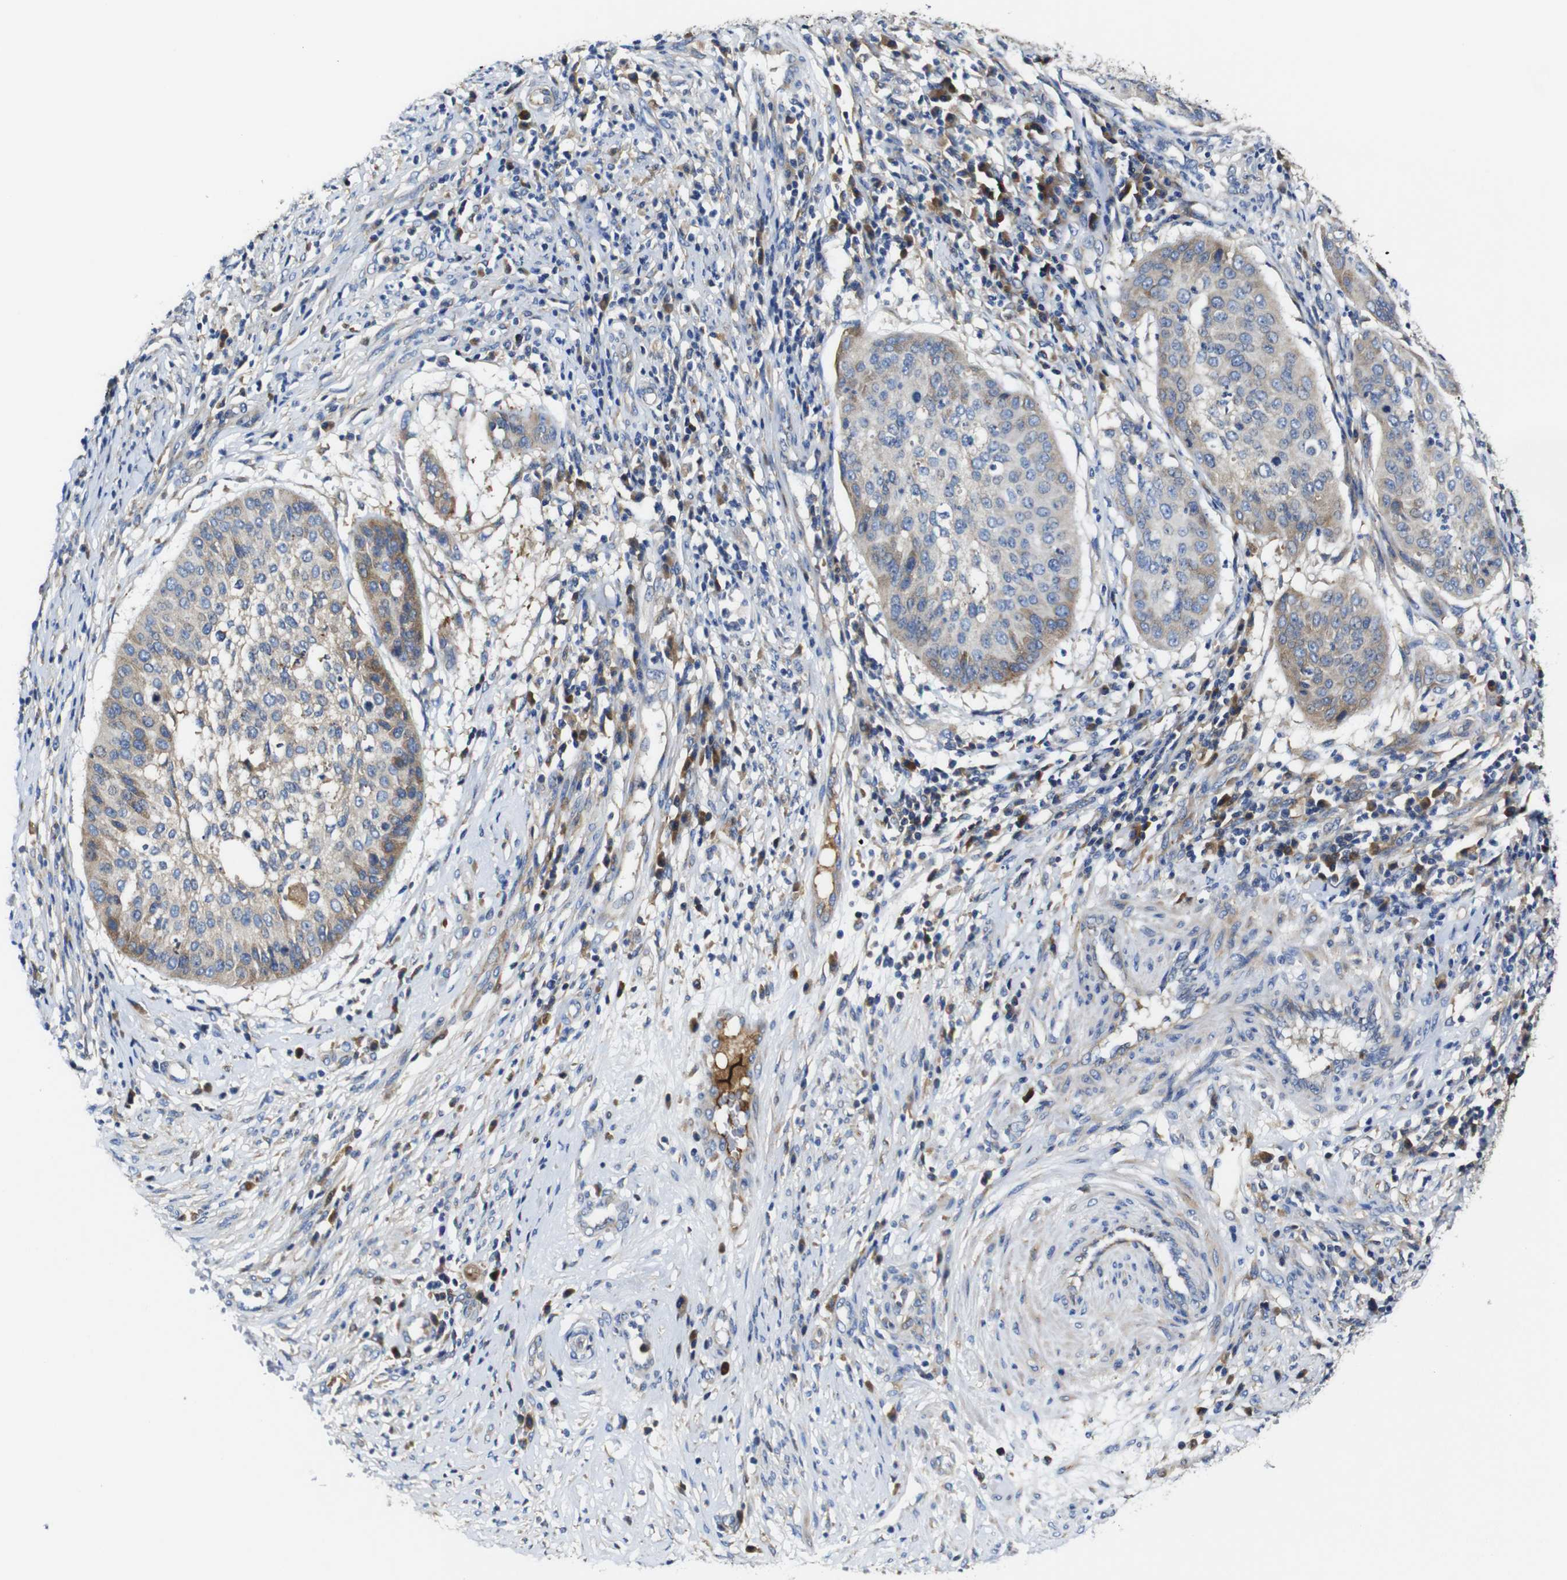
{"staining": {"intensity": "weak", "quantity": ">75%", "location": "cytoplasmic/membranous"}, "tissue": "cervical cancer", "cell_type": "Tumor cells", "image_type": "cancer", "snomed": [{"axis": "morphology", "description": "Normal tissue, NOS"}, {"axis": "morphology", "description": "Squamous cell carcinoma, NOS"}, {"axis": "topography", "description": "Cervix"}], "caption": "Cervical cancer stained for a protein exhibits weak cytoplasmic/membranous positivity in tumor cells.", "gene": "CLCC1", "patient": {"sex": "female", "age": 39}}